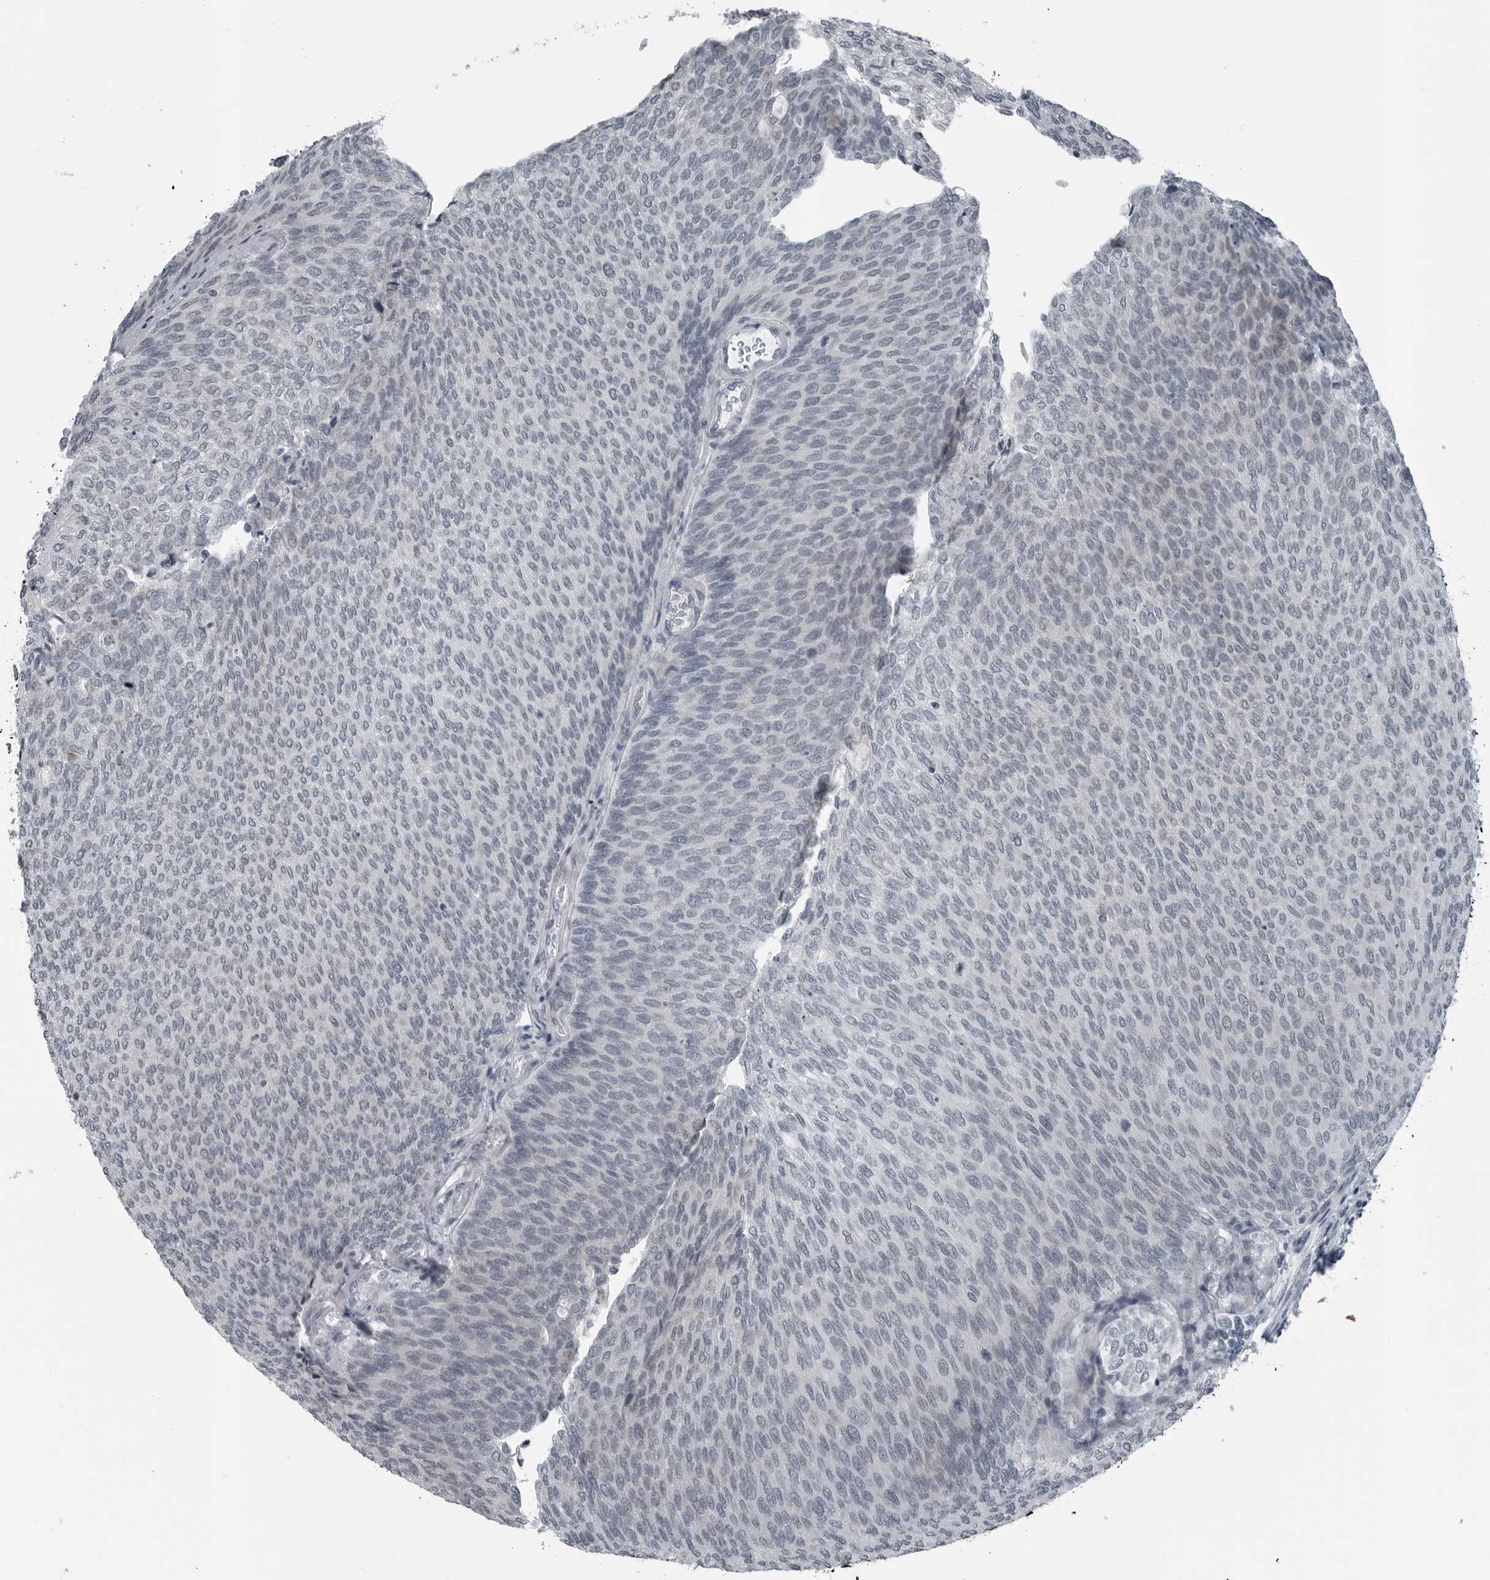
{"staining": {"intensity": "negative", "quantity": "none", "location": "none"}, "tissue": "urothelial cancer", "cell_type": "Tumor cells", "image_type": "cancer", "snomed": [{"axis": "morphology", "description": "Urothelial carcinoma, Low grade"}, {"axis": "topography", "description": "Urinary bladder"}], "caption": "The photomicrograph demonstrates no significant positivity in tumor cells of urothelial cancer.", "gene": "DNAAF11", "patient": {"sex": "female", "age": 79}}